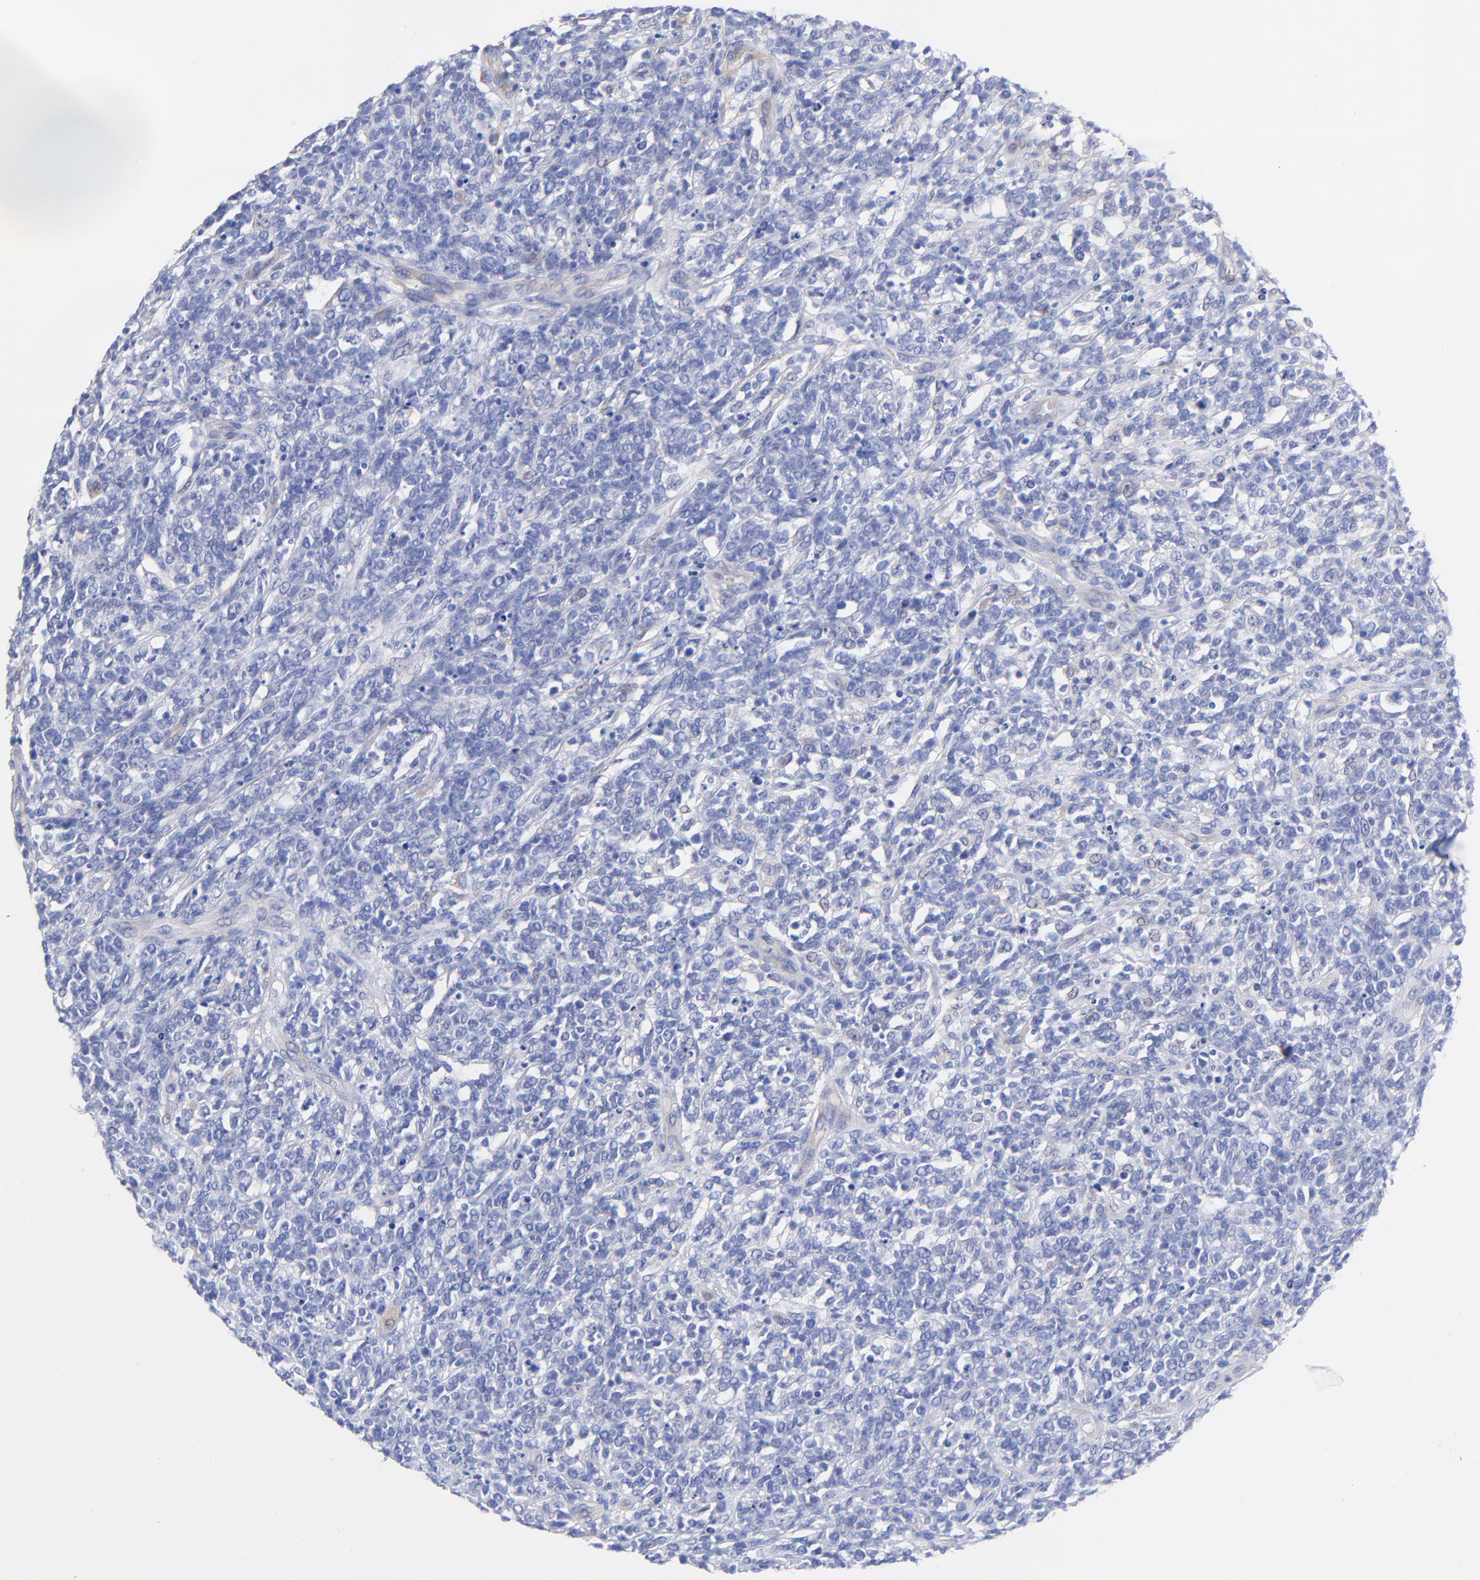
{"staining": {"intensity": "negative", "quantity": "none", "location": "none"}, "tissue": "lymphoma", "cell_type": "Tumor cells", "image_type": "cancer", "snomed": [{"axis": "morphology", "description": "Malignant lymphoma, non-Hodgkin's type, High grade"}, {"axis": "topography", "description": "Lymph node"}], "caption": "Immunohistochemistry (IHC) micrograph of human lymphoma stained for a protein (brown), which demonstrates no expression in tumor cells. (Stains: DAB (3,3'-diaminobenzidine) immunohistochemistry with hematoxylin counter stain, Microscopy: brightfield microscopy at high magnification).", "gene": "SLC44A2", "patient": {"sex": "female", "age": 73}}